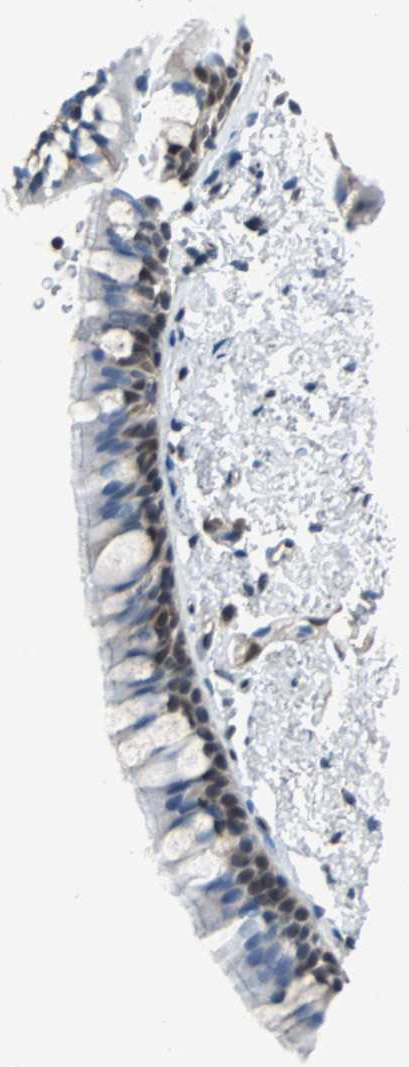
{"staining": {"intensity": "moderate", "quantity": "<25%", "location": "nuclear"}, "tissue": "bronchus", "cell_type": "Respiratory epithelial cells", "image_type": "normal", "snomed": [{"axis": "morphology", "description": "Normal tissue, NOS"}, {"axis": "topography", "description": "Bronchus"}], "caption": "About <25% of respiratory epithelial cells in unremarkable bronchus exhibit moderate nuclear protein staining as visualized by brown immunohistochemical staining.", "gene": "MAP2K6", "patient": {"sex": "female", "age": 73}}